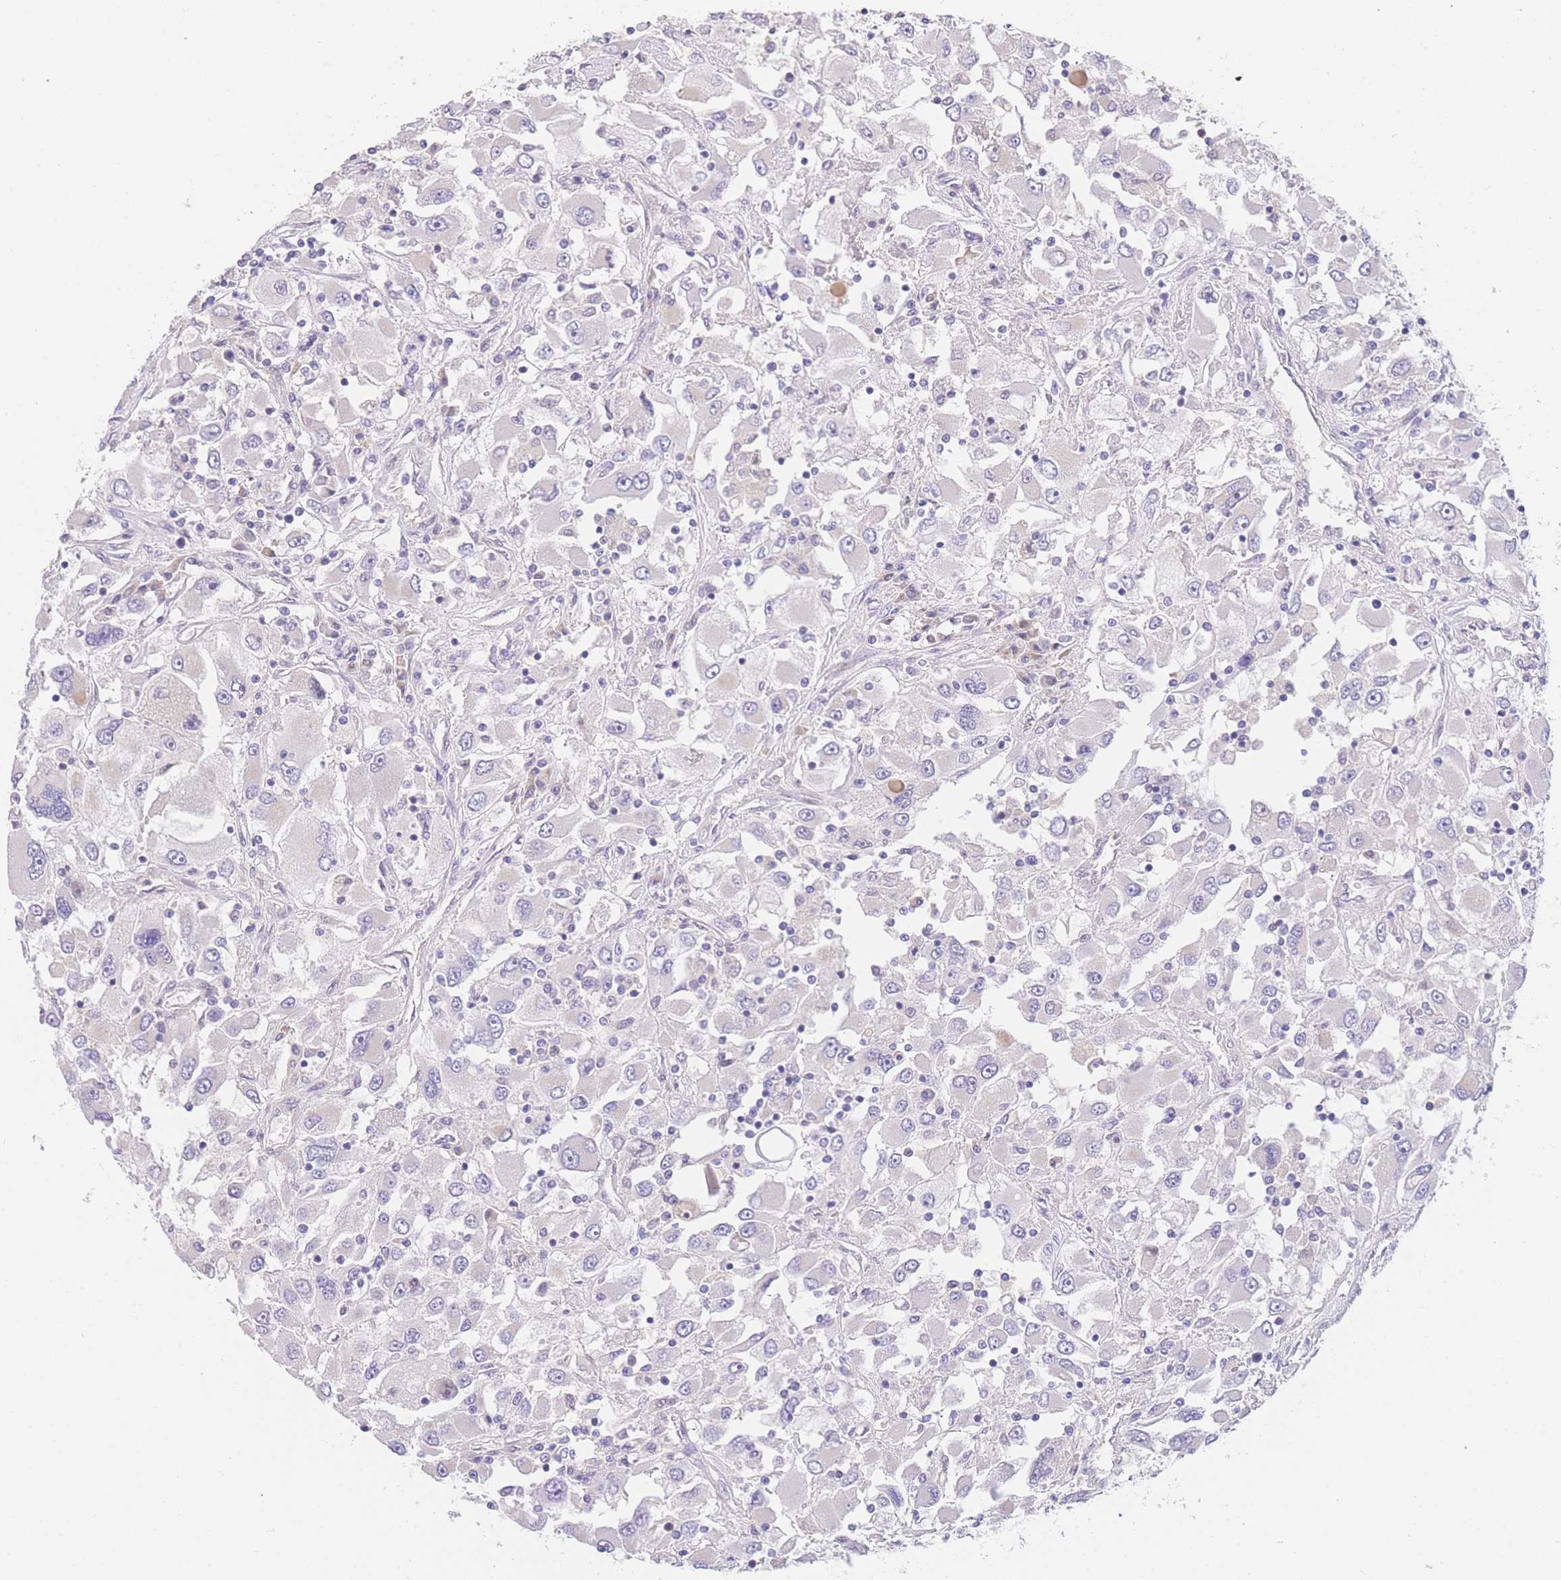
{"staining": {"intensity": "negative", "quantity": "none", "location": "none"}, "tissue": "renal cancer", "cell_type": "Tumor cells", "image_type": "cancer", "snomed": [{"axis": "morphology", "description": "Adenocarcinoma, NOS"}, {"axis": "topography", "description": "Kidney"}], "caption": "A micrograph of renal cancer (adenocarcinoma) stained for a protein demonstrates no brown staining in tumor cells.", "gene": "SLC35F2", "patient": {"sex": "female", "age": 52}}